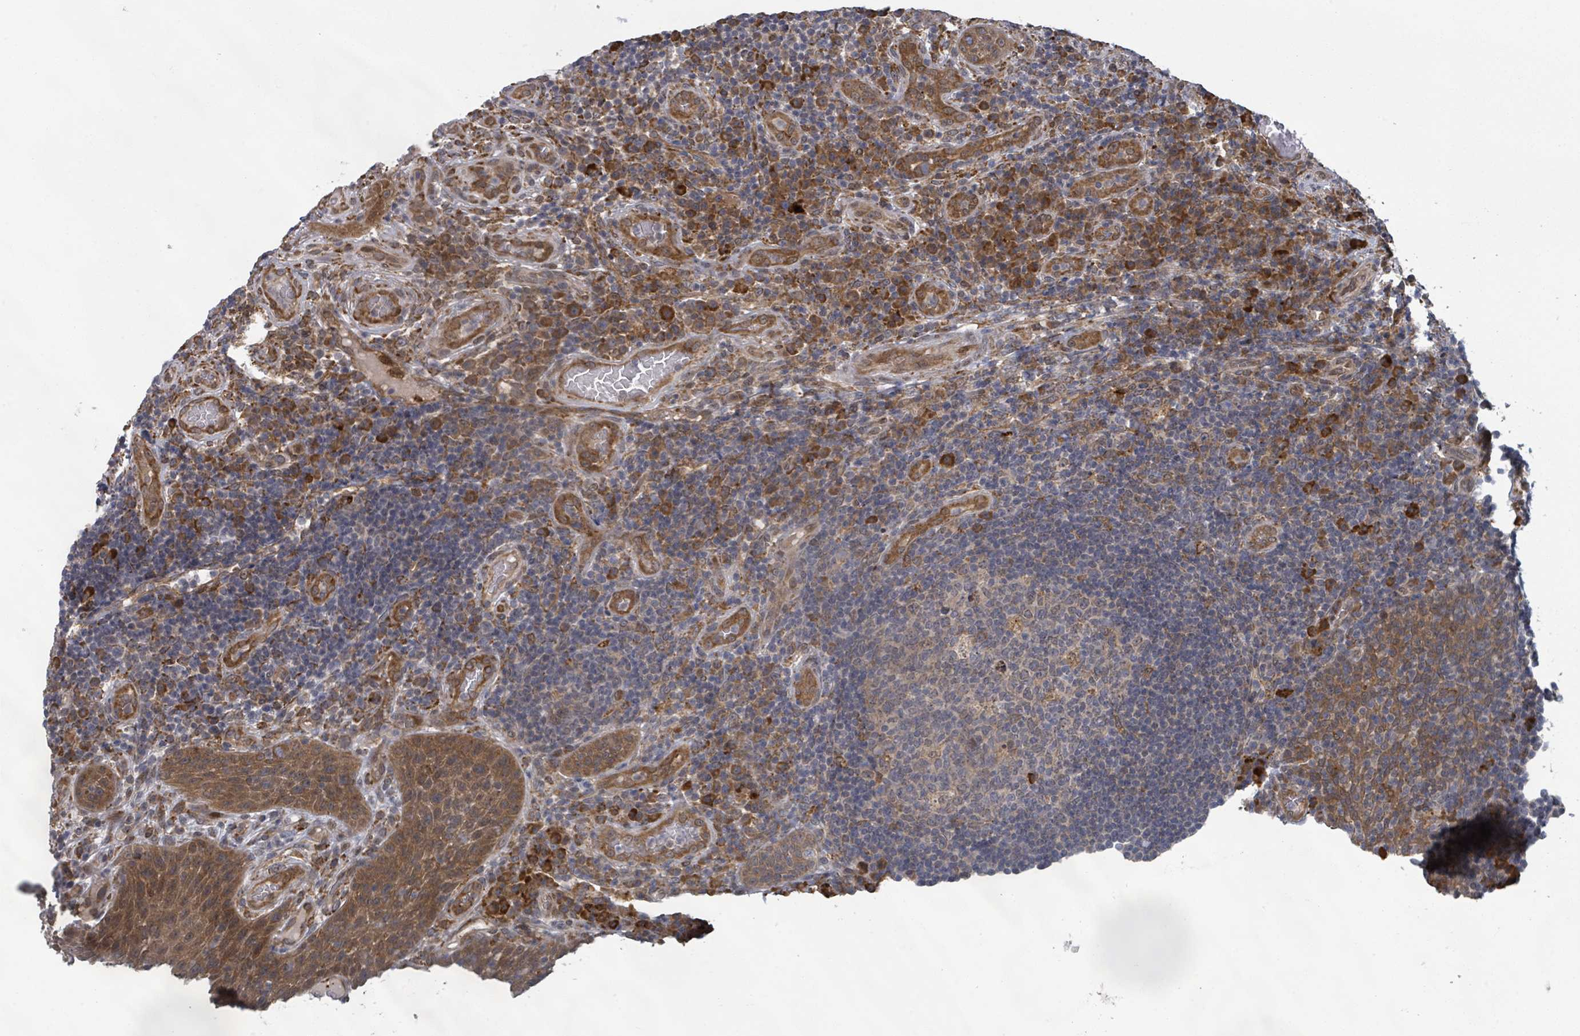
{"staining": {"intensity": "moderate", "quantity": "25%-75%", "location": "cytoplasmic/membranous"}, "tissue": "tonsil", "cell_type": "Germinal center cells", "image_type": "normal", "snomed": [{"axis": "morphology", "description": "Normal tissue, NOS"}, {"axis": "topography", "description": "Tonsil"}], "caption": "Tonsil stained with immunohistochemistry demonstrates moderate cytoplasmic/membranous staining in approximately 25%-75% of germinal center cells. Nuclei are stained in blue.", "gene": "SHROOM2", "patient": {"sex": "male", "age": 17}}